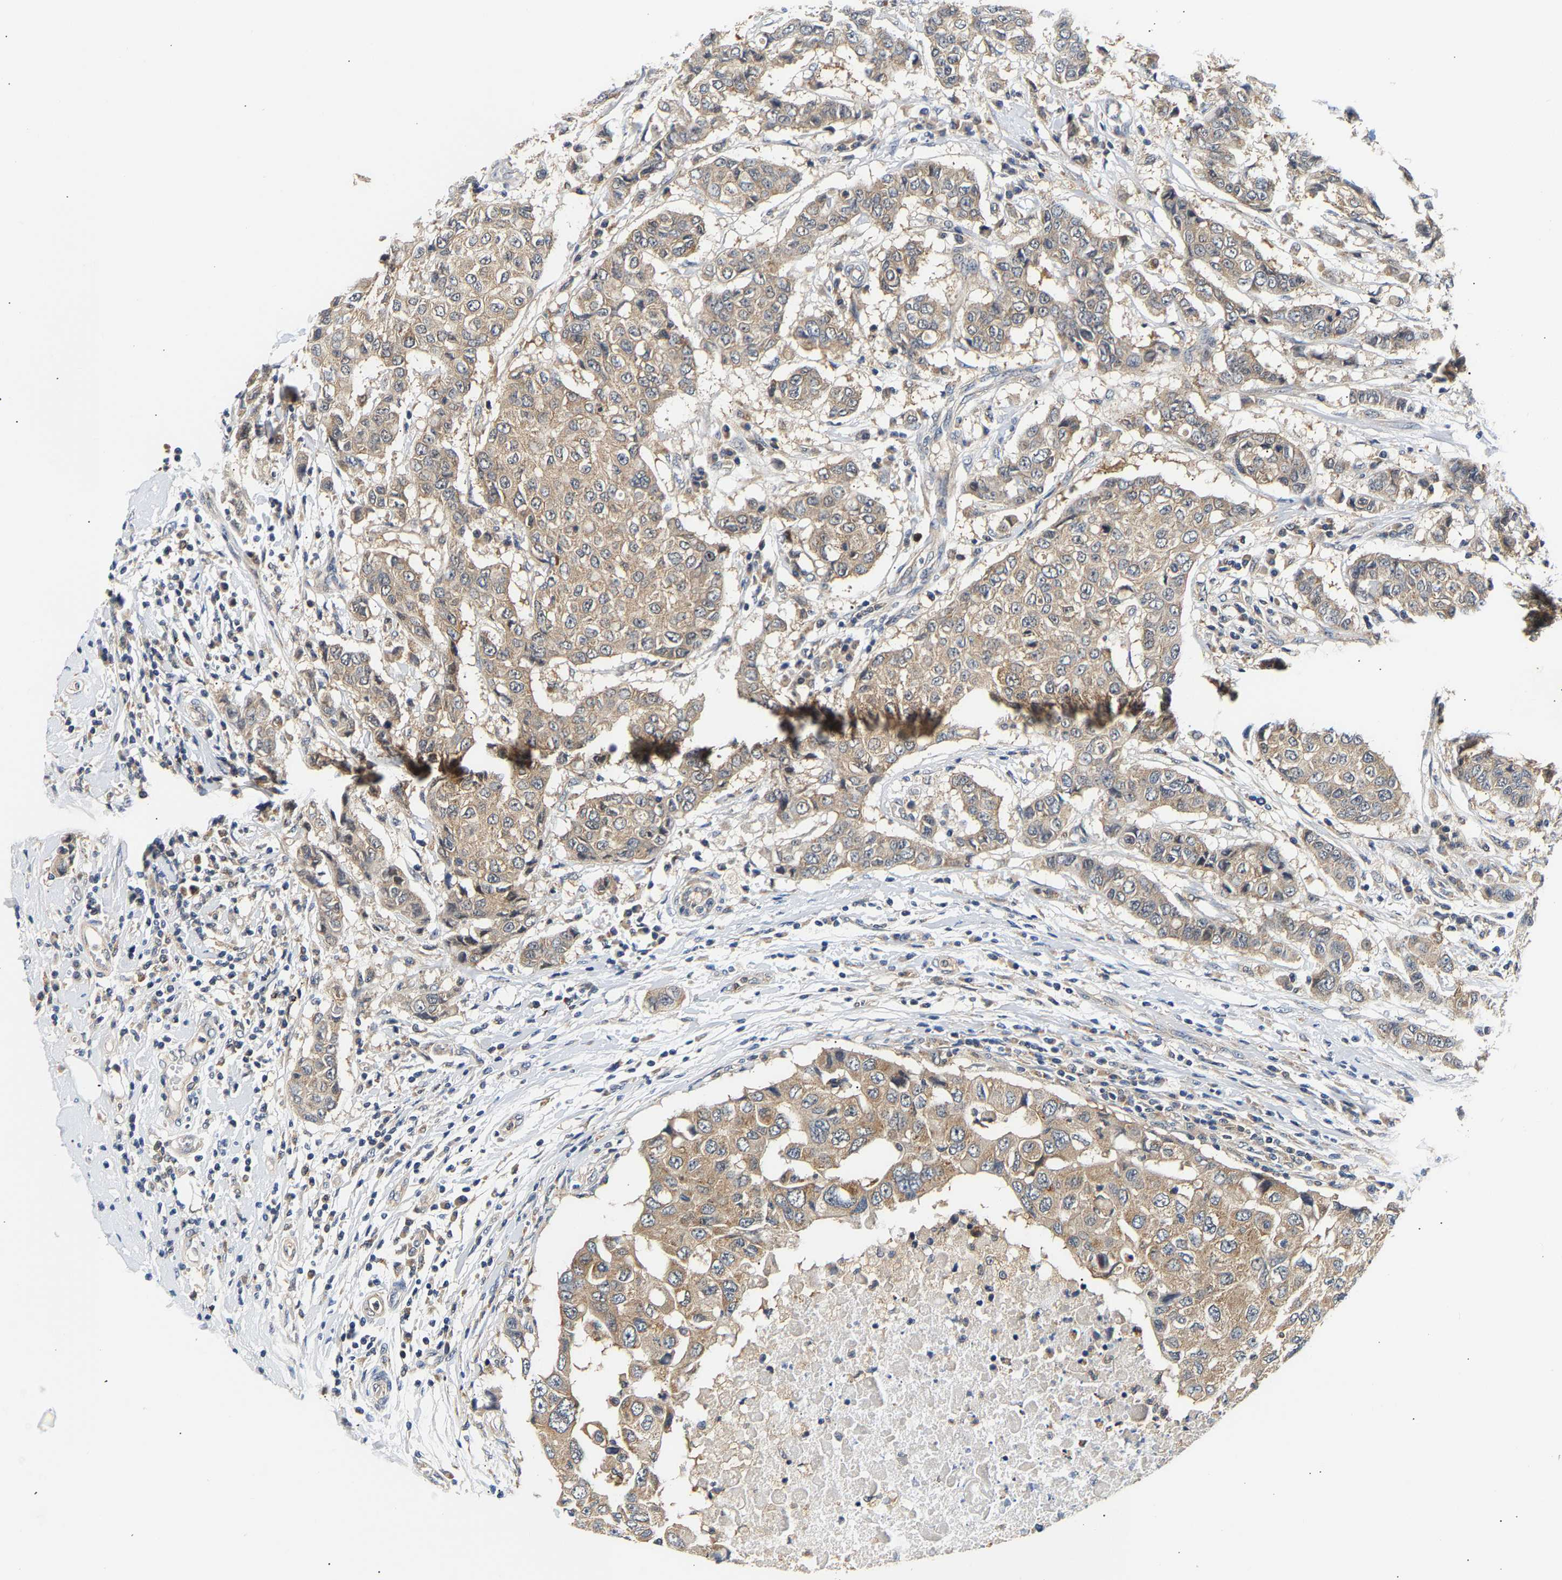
{"staining": {"intensity": "moderate", "quantity": ">75%", "location": "cytoplasmic/membranous"}, "tissue": "breast cancer", "cell_type": "Tumor cells", "image_type": "cancer", "snomed": [{"axis": "morphology", "description": "Duct carcinoma"}, {"axis": "topography", "description": "Breast"}], "caption": "Human breast cancer stained with a brown dye reveals moderate cytoplasmic/membranous positive positivity in approximately >75% of tumor cells.", "gene": "PPID", "patient": {"sex": "female", "age": 27}}